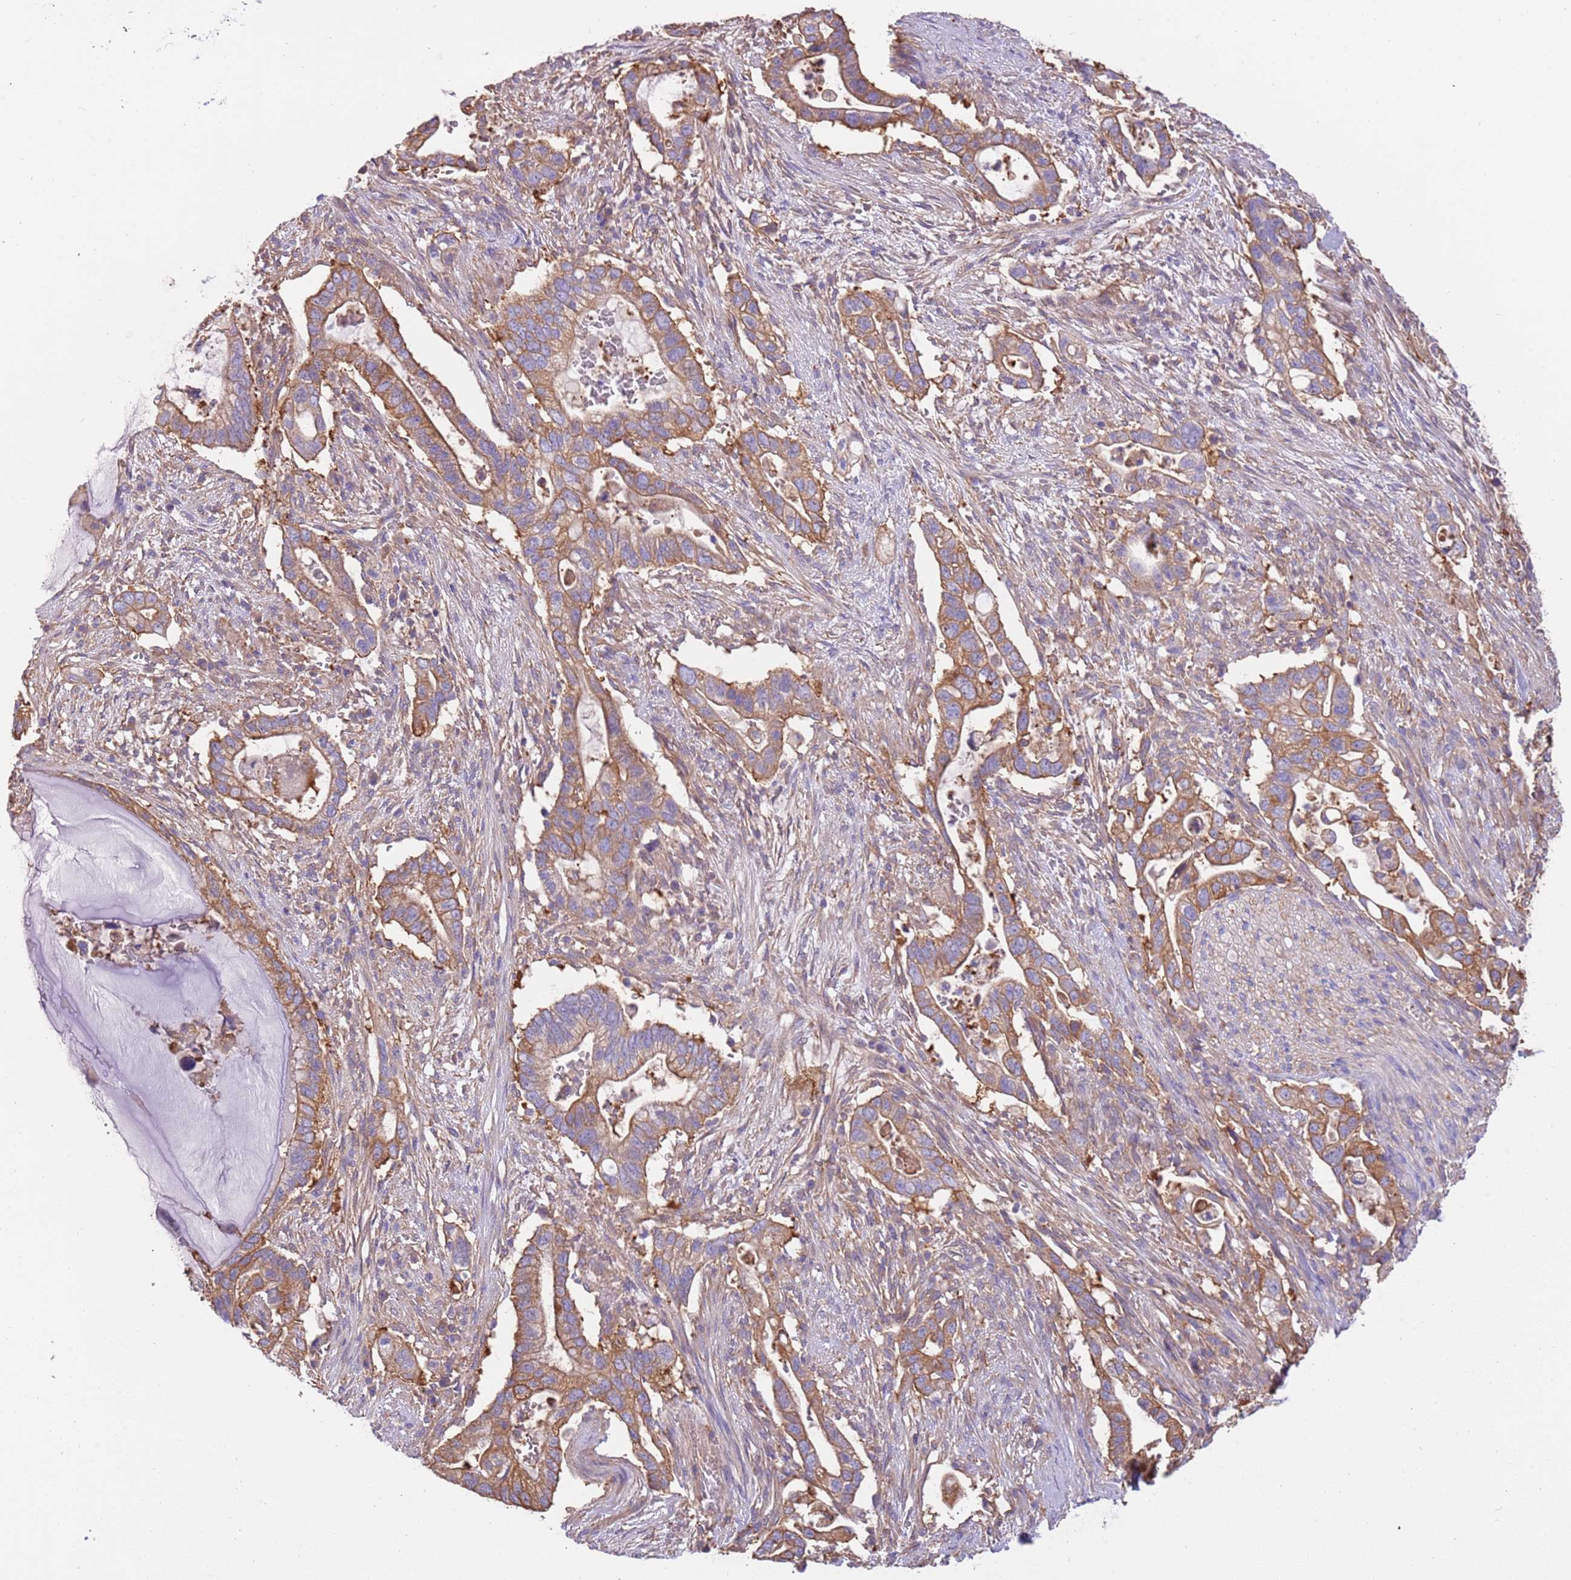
{"staining": {"intensity": "moderate", "quantity": ">75%", "location": "cytoplasmic/membranous"}, "tissue": "pancreatic cancer", "cell_type": "Tumor cells", "image_type": "cancer", "snomed": [{"axis": "morphology", "description": "Adenocarcinoma, NOS"}, {"axis": "topography", "description": "Pancreas"}], "caption": "Protein expression analysis of pancreatic cancer displays moderate cytoplasmic/membranous positivity in about >75% of tumor cells.", "gene": "NAALADL1", "patient": {"sex": "female", "age": 72}}